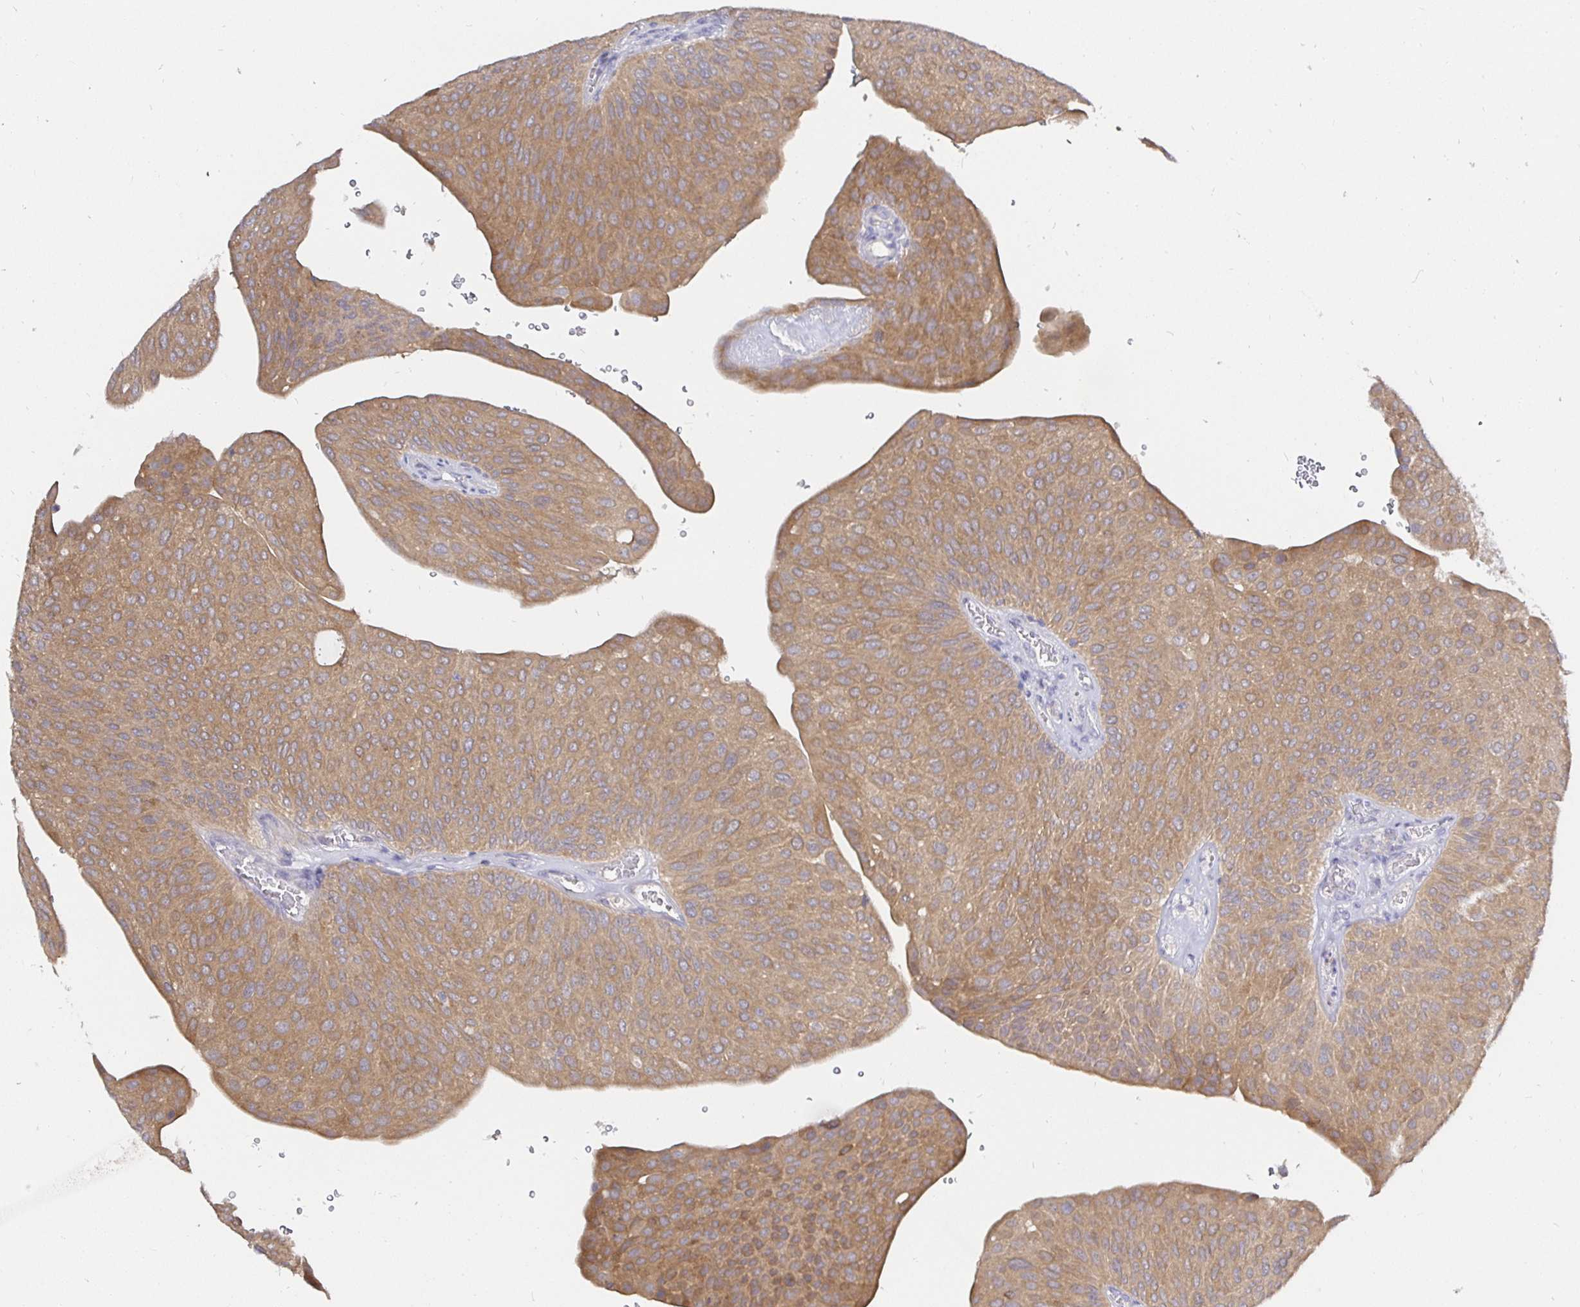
{"staining": {"intensity": "moderate", "quantity": ">75%", "location": "cytoplasmic/membranous"}, "tissue": "urothelial cancer", "cell_type": "Tumor cells", "image_type": "cancer", "snomed": [{"axis": "morphology", "description": "Urothelial carcinoma, NOS"}, {"axis": "topography", "description": "Urinary bladder"}], "caption": "Transitional cell carcinoma stained for a protein shows moderate cytoplasmic/membranous positivity in tumor cells. The protein is shown in brown color, while the nuclei are stained blue.", "gene": "KIF21A", "patient": {"sex": "male", "age": 67}}